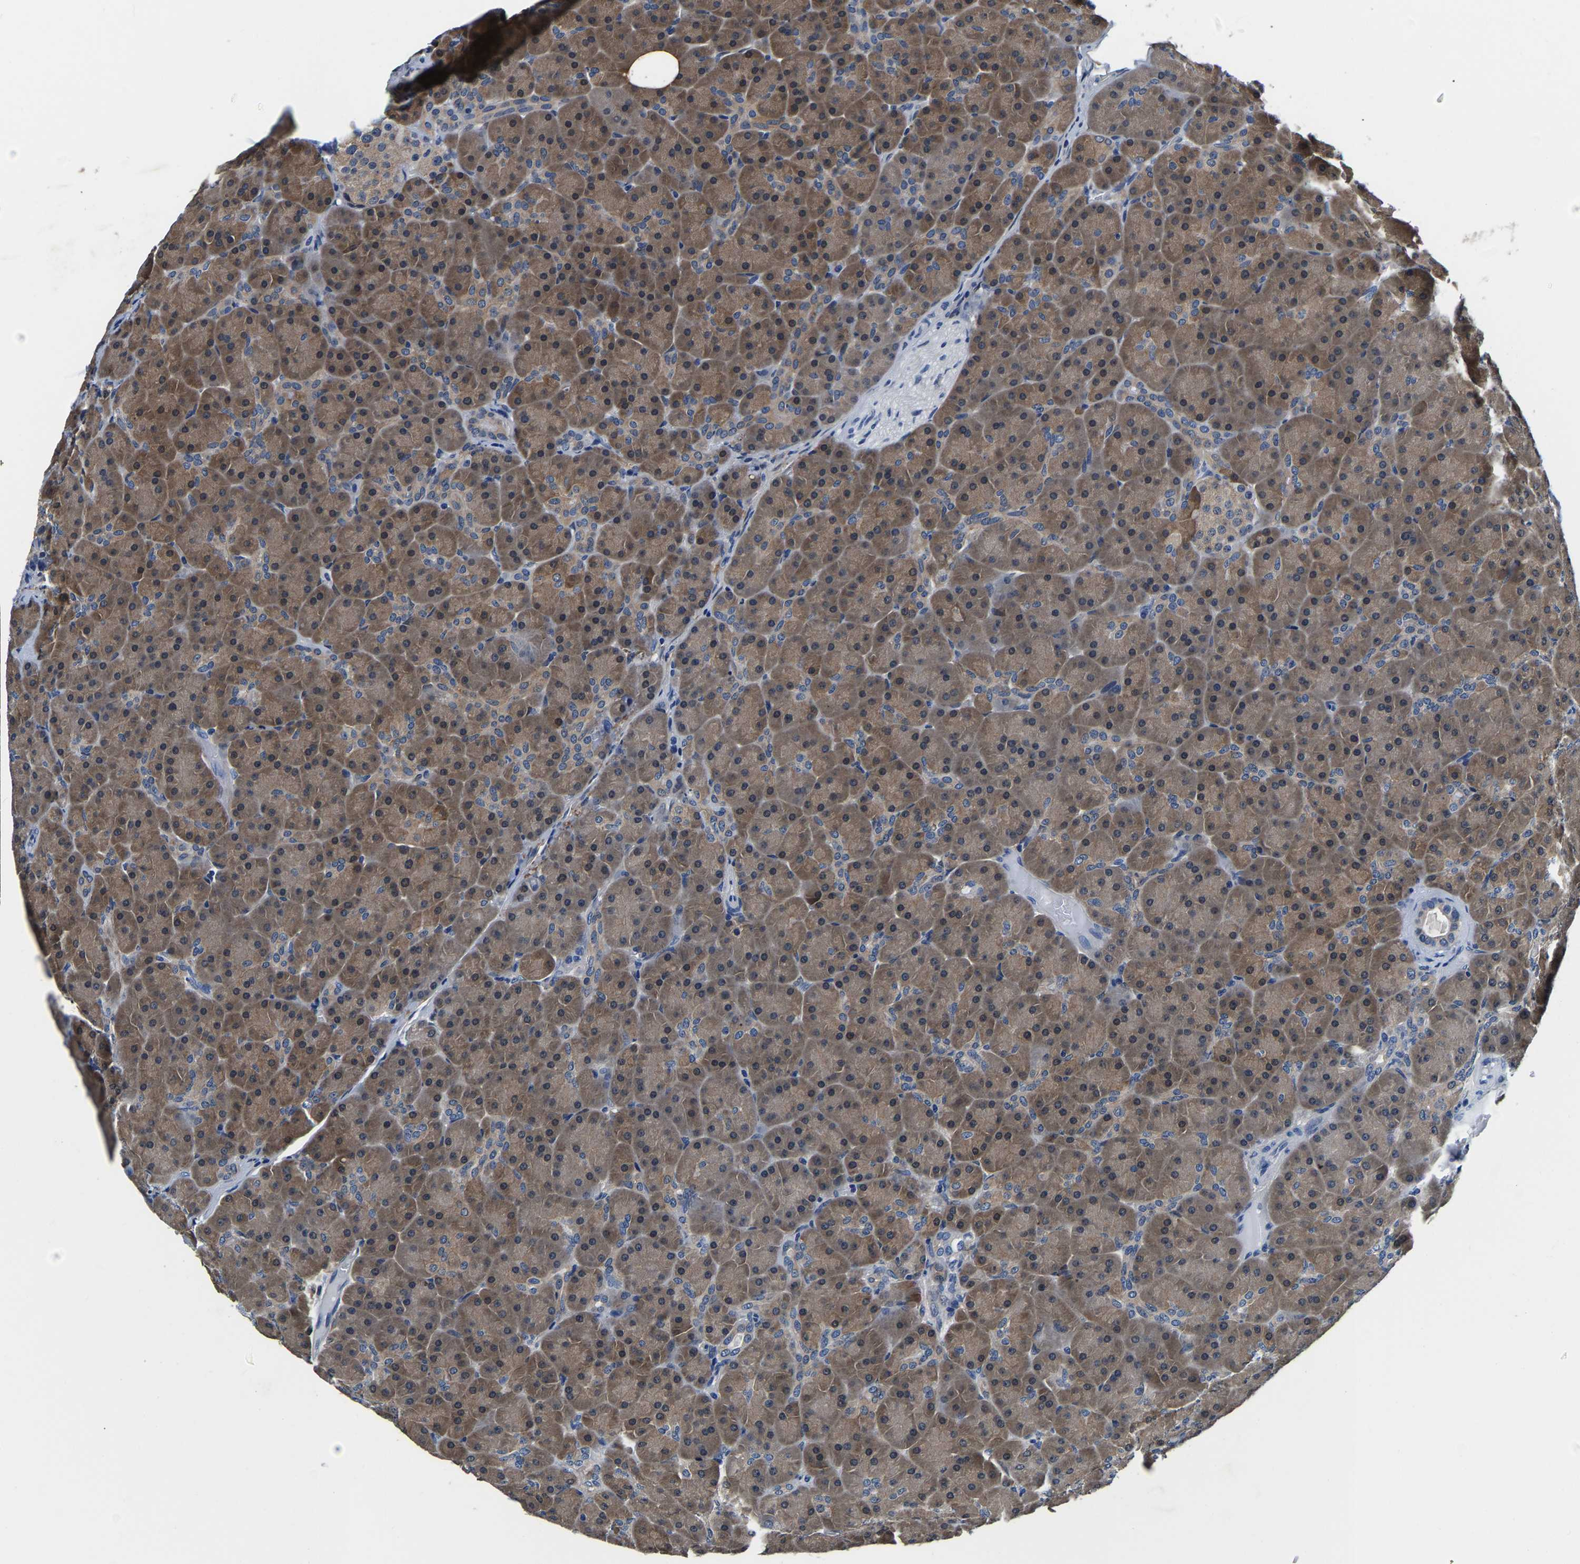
{"staining": {"intensity": "moderate", "quantity": ">75%", "location": "cytoplasmic/membranous"}, "tissue": "pancreas", "cell_type": "Exocrine glandular cells", "image_type": "normal", "snomed": [{"axis": "morphology", "description": "Normal tissue, NOS"}, {"axis": "topography", "description": "Pancreas"}], "caption": "Protein analysis of normal pancreas displays moderate cytoplasmic/membranous staining in about >75% of exocrine glandular cells. (Stains: DAB (3,3'-diaminobenzidine) in brown, nuclei in blue, Microscopy: brightfield microscopy at high magnification).", "gene": "ACO1", "patient": {"sex": "male", "age": 66}}